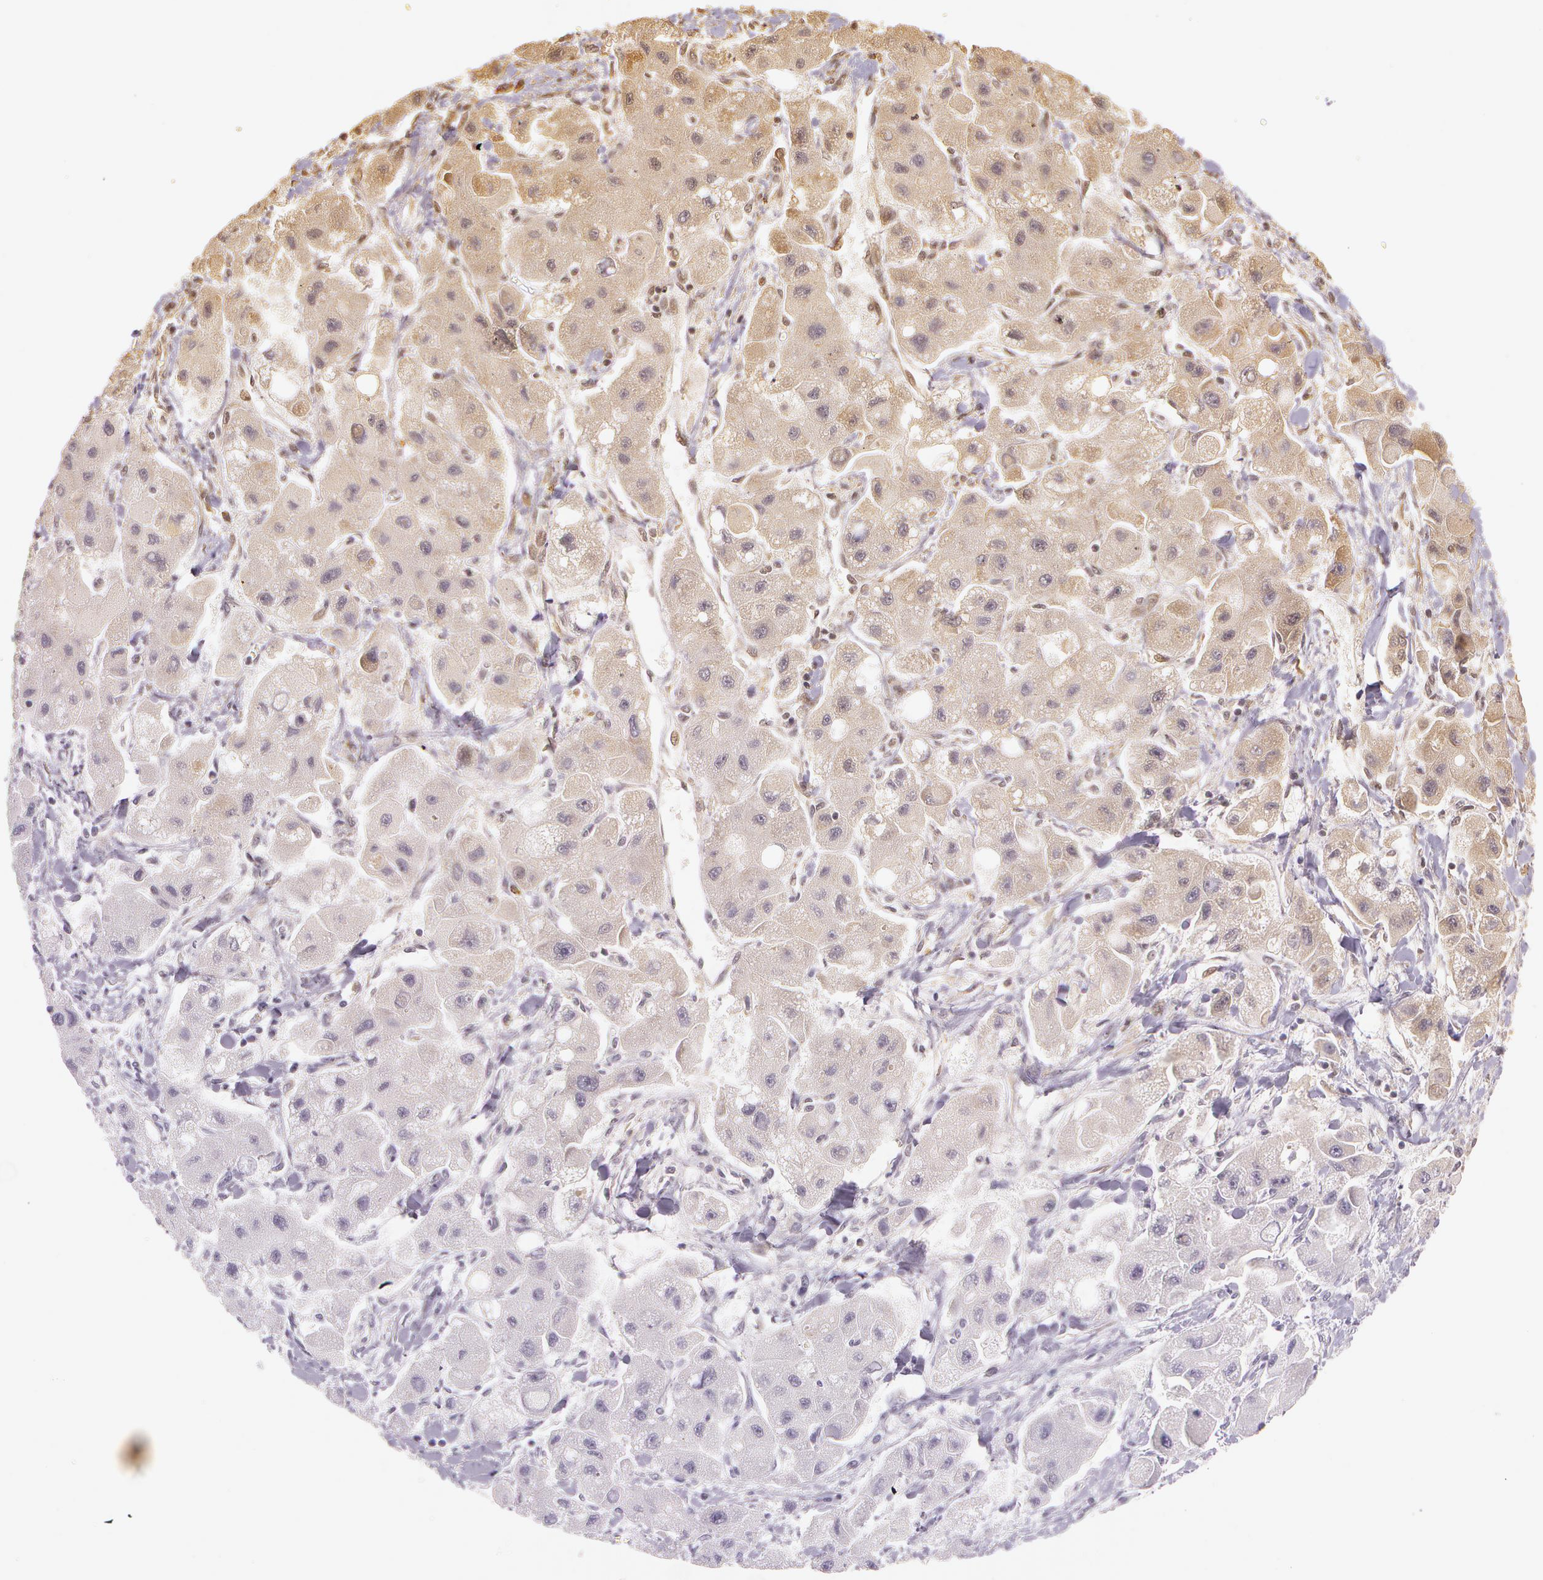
{"staining": {"intensity": "moderate", "quantity": ">75%", "location": "cytoplasmic/membranous"}, "tissue": "liver cancer", "cell_type": "Tumor cells", "image_type": "cancer", "snomed": [{"axis": "morphology", "description": "Carcinoma, Hepatocellular, NOS"}, {"axis": "topography", "description": "Liver"}], "caption": "This is an image of immunohistochemistry (IHC) staining of hepatocellular carcinoma (liver), which shows moderate staining in the cytoplasmic/membranous of tumor cells.", "gene": "ASCC2", "patient": {"sex": "male", "age": 24}}